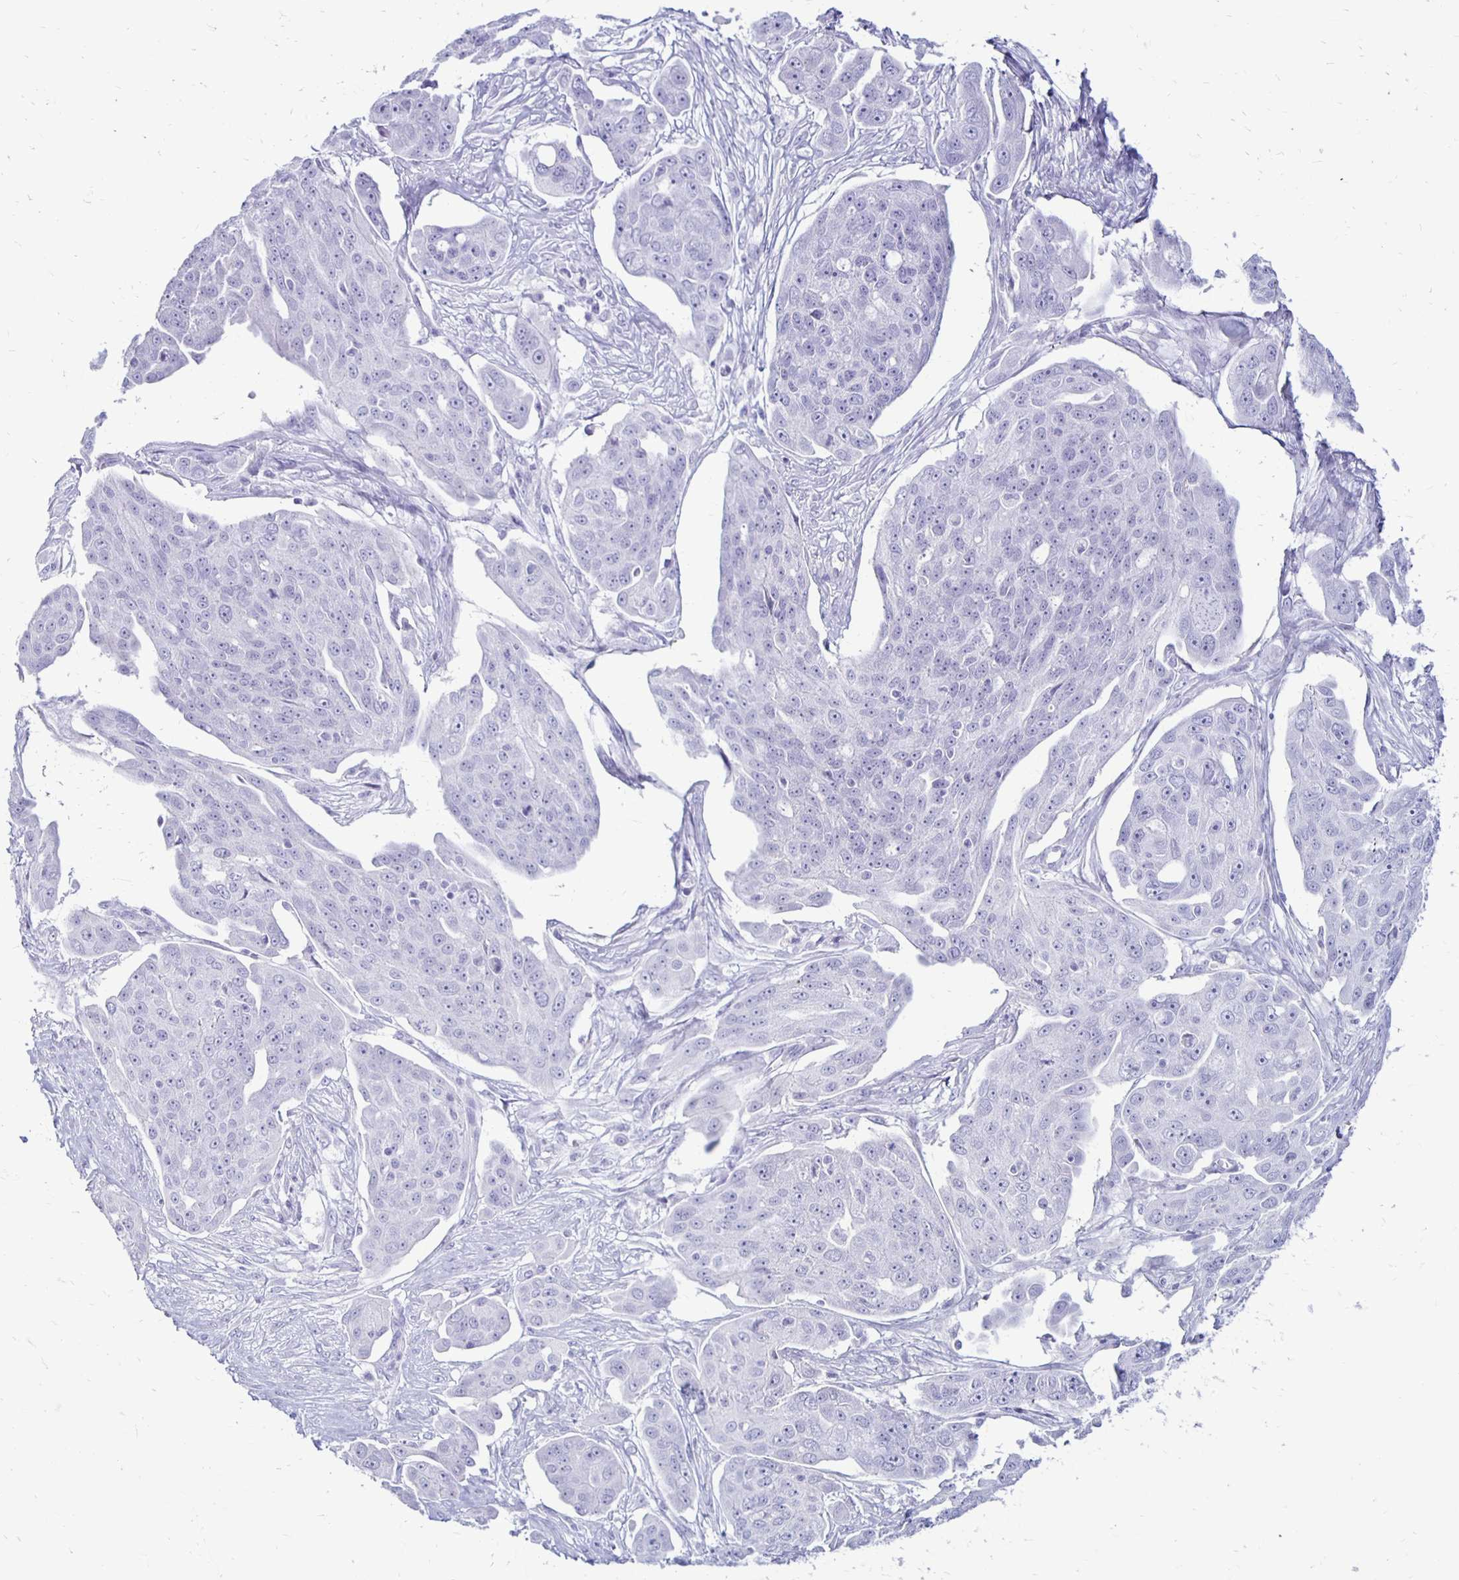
{"staining": {"intensity": "negative", "quantity": "none", "location": "none"}, "tissue": "ovarian cancer", "cell_type": "Tumor cells", "image_type": "cancer", "snomed": [{"axis": "morphology", "description": "Carcinoma, endometroid"}, {"axis": "topography", "description": "Ovary"}], "caption": "Immunohistochemical staining of human ovarian cancer demonstrates no significant positivity in tumor cells.", "gene": "RYR1", "patient": {"sex": "female", "age": 70}}